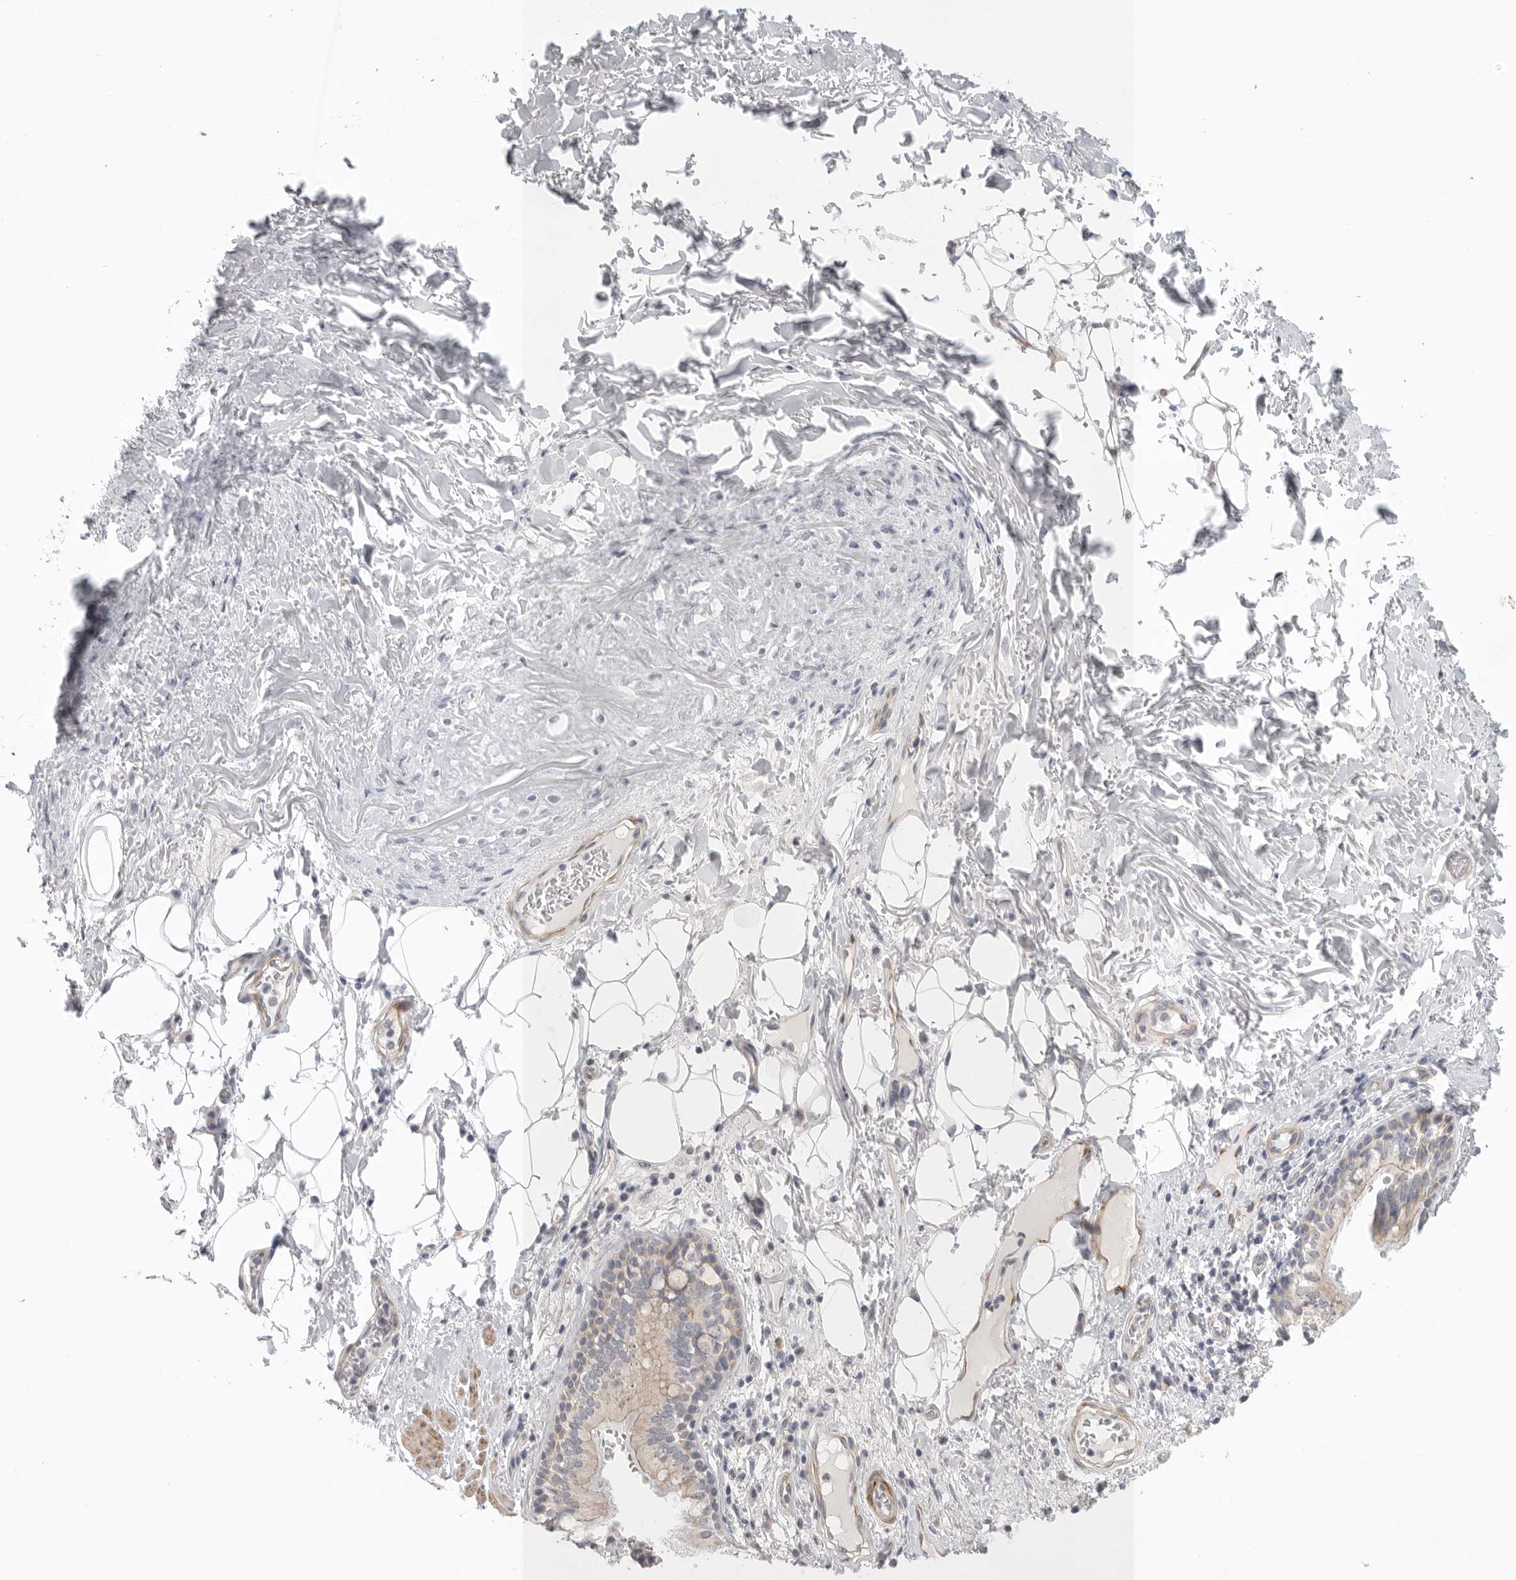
{"staining": {"intensity": "weak", "quantity": ">75%", "location": "cytoplasmic/membranous"}, "tissue": "bronchus", "cell_type": "Respiratory epithelial cells", "image_type": "normal", "snomed": [{"axis": "morphology", "description": "Normal tissue, NOS"}, {"axis": "topography", "description": "Cartilage tissue"}], "caption": "Unremarkable bronchus shows weak cytoplasmic/membranous expression in about >75% of respiratory epithelial cells The staining was performed using DAB to visualize the protein expression in brown, while the nuclei were stained in blue with hematoxylin (Magnification: 20x)..", "gene": "STAB2", "patient": {"sex": "female", "age": 63}}